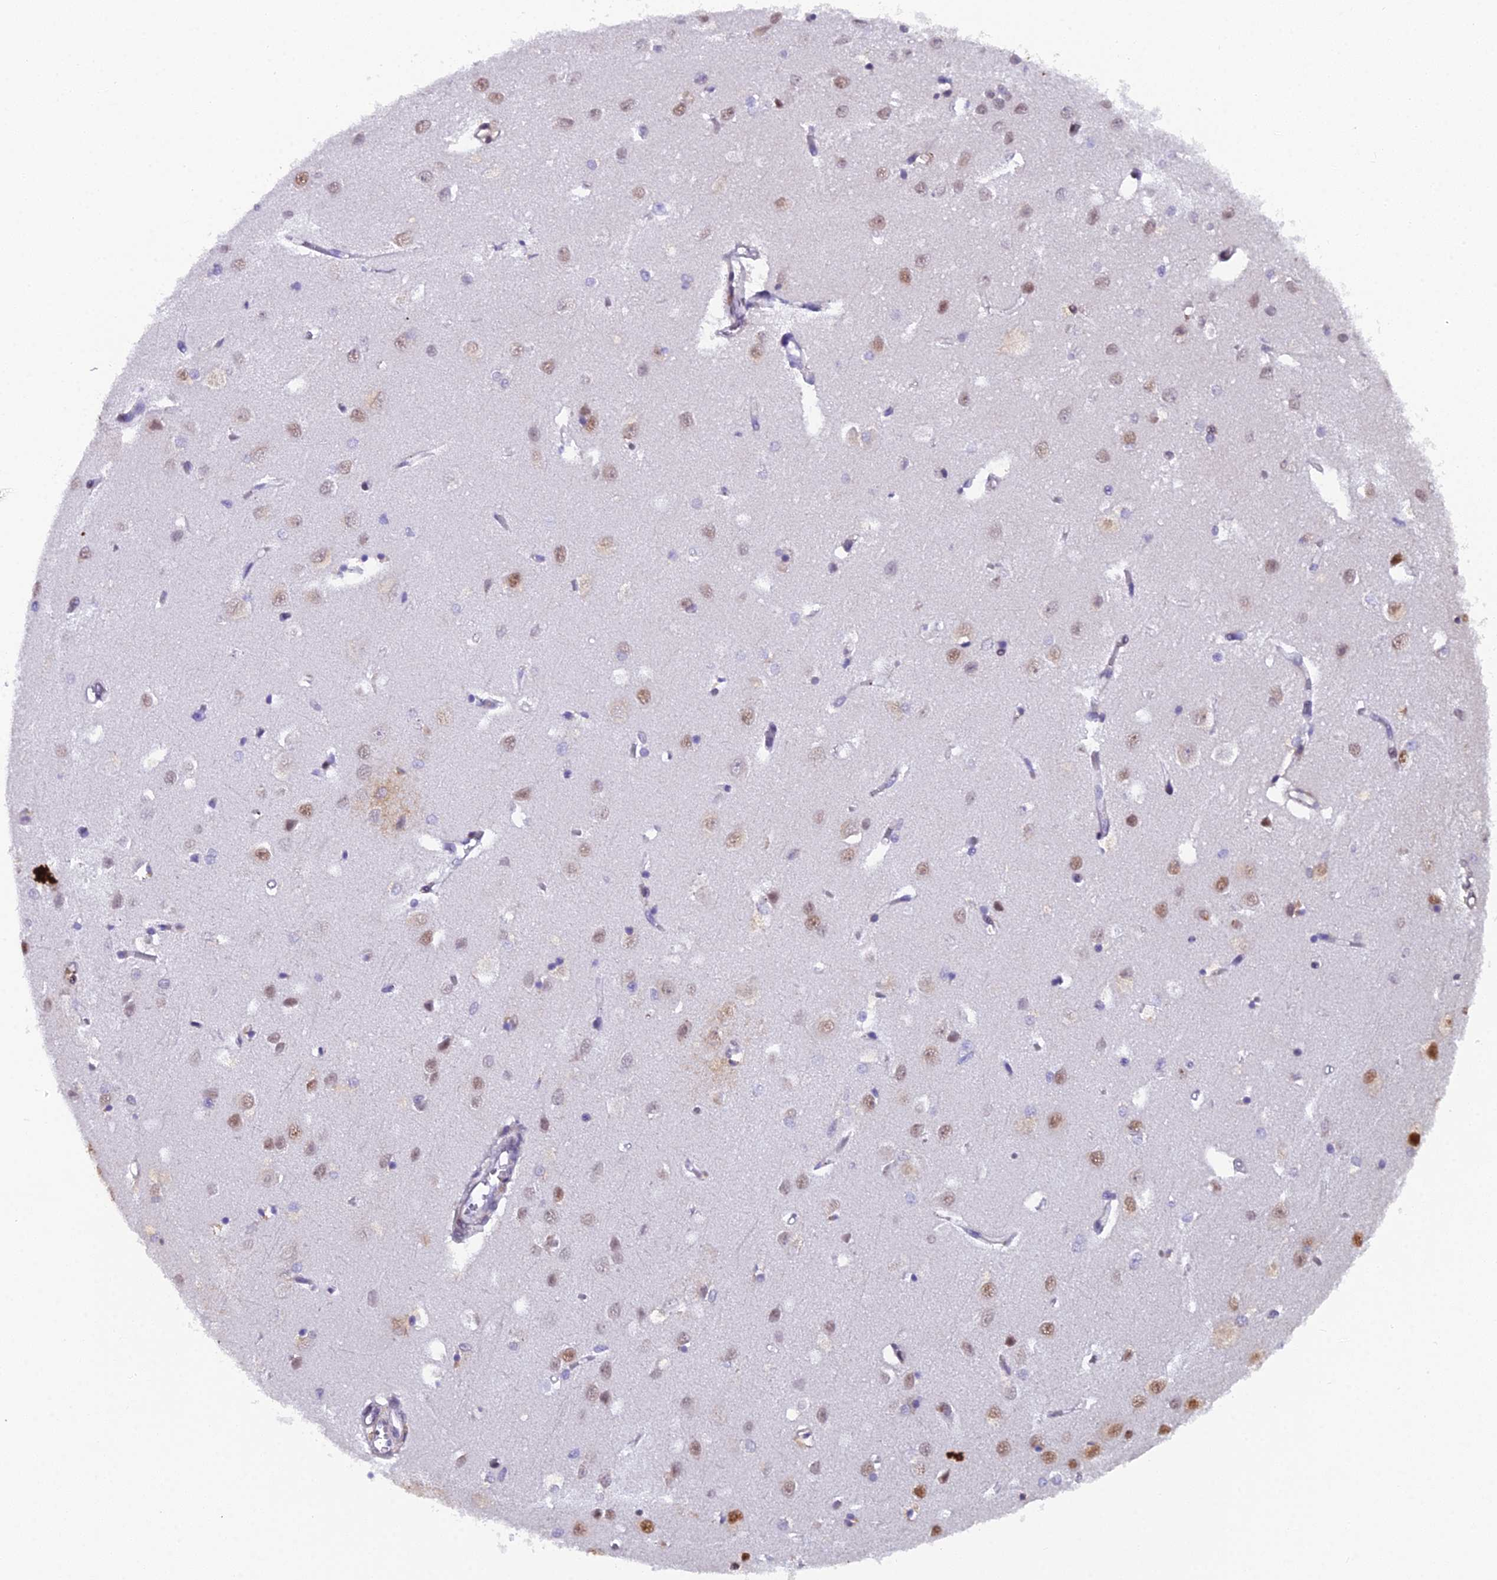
{"staining": {"intensity": "negative", "quantity": "none", "location": "none"}, "tissue": "cerebral cortex", "cell_type": "Endothelial cells", "image_type": "normal", "snomed": [{"axis": "morphology", "description": "Normal tissue, NOS"}, {"axis": "topography", "description": "Cerebral cortex"}], "caption": "Immunohistochemistry histopathology image of unremarkable cerebral cortex: human cerebral cortex stained with DAB (3,3'-diaminobenzidine) exhibits no significant protein staining in endothelial cells.", "gene": "XKR9", "patient": {"sex": "female", "age": 64}}